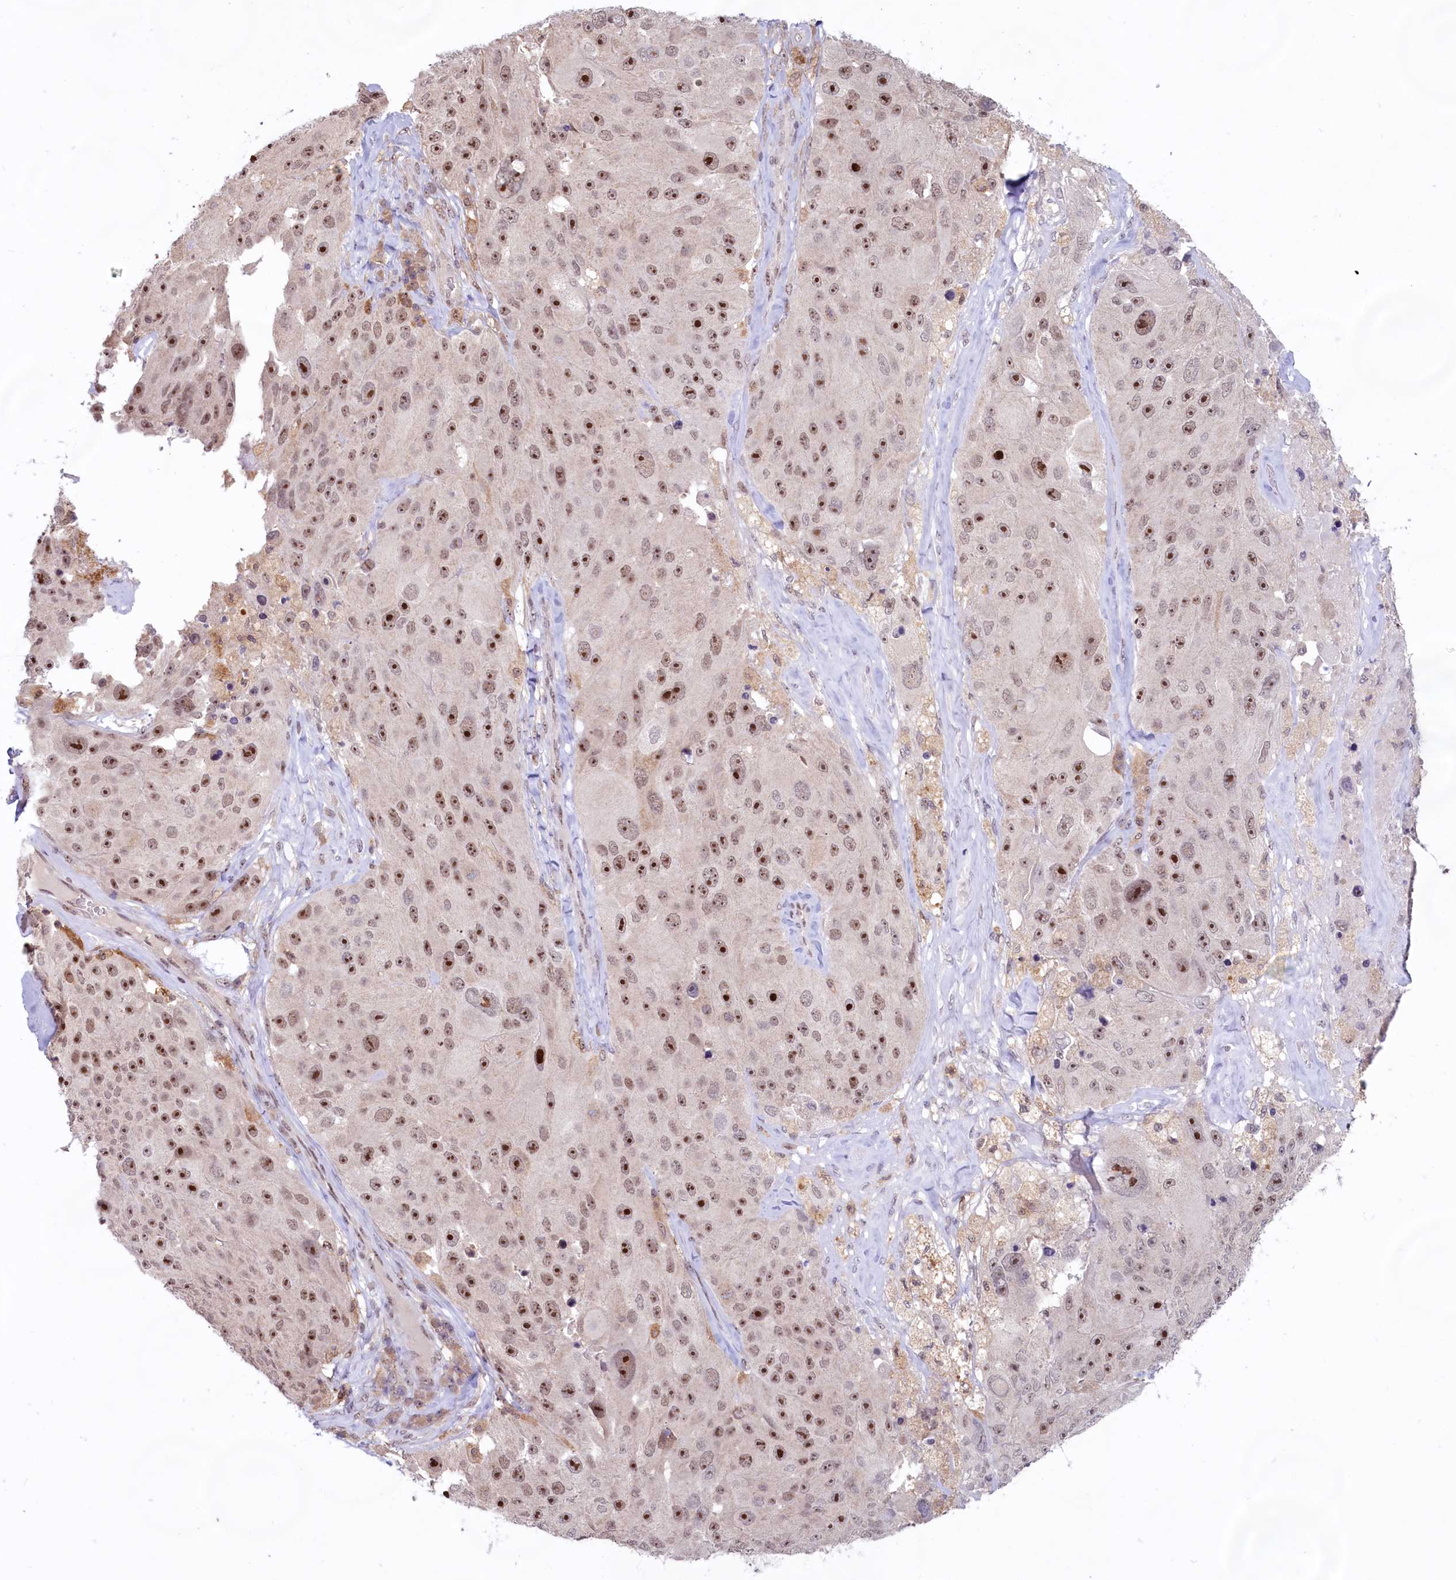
{"staining": {"intensity": "strong", "quantity": ">75%", "location": "nuclear"}, "tissue": "melanoma", "cell_type": "Tumor cells", "image_type": "cancer", "snomed": [{"axis": "morphology", "description": "Malignant melanoma, Metastatic site"}, {"axis": "topography", "description": "Lymph node"}], "caption": "Tumor cells show high levels of strong nuclear staining in about >75% of cells in malignant melanoma (metastatic site).", "gene": "C1D", "patient": {"sex": "male", "age": 62}}